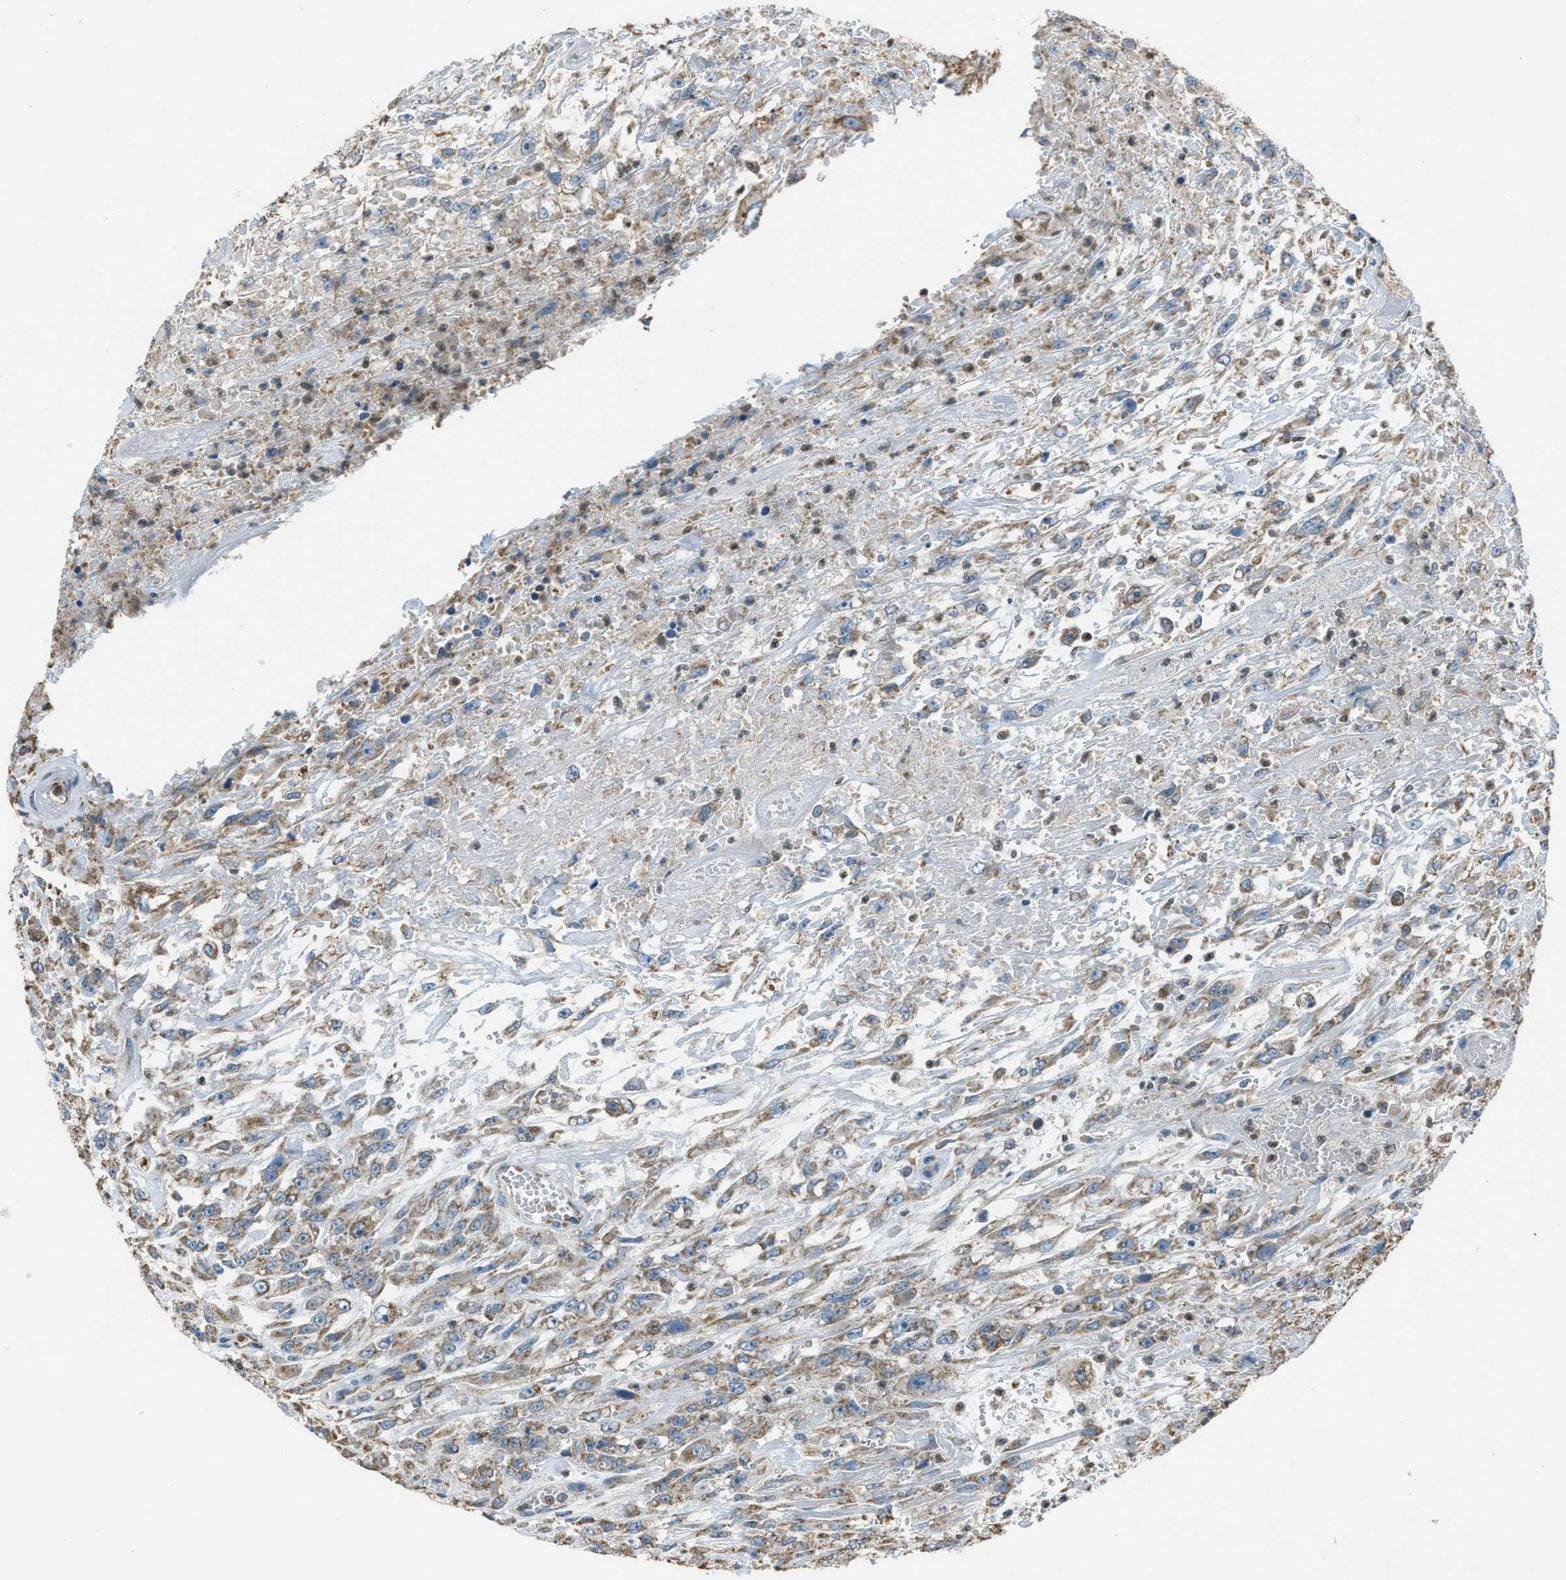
{"staining": {"intensity": "moderate", "quantity": ">75%", "location": "cytoplasmic/membranous"}, "tissue": "urothelial cancer", "cell_type": "Tumor cells", "image_type": "cancer", "snomed": [{"axis": "morphology", "description": "Urothelial carcinoma, High grade"}, {"axis": "topography", "description": "Urinary bladder"}], "caption": "High-grade urothelial carcinoma stained with DAB immunohistochemistry (IHC) displays medium levels of moderate cytoplasmic/membranous staining in approximately >75% of tumor cells.", "gene": "SLC25A11", "patient": {"sex": "male", "age": 46}}